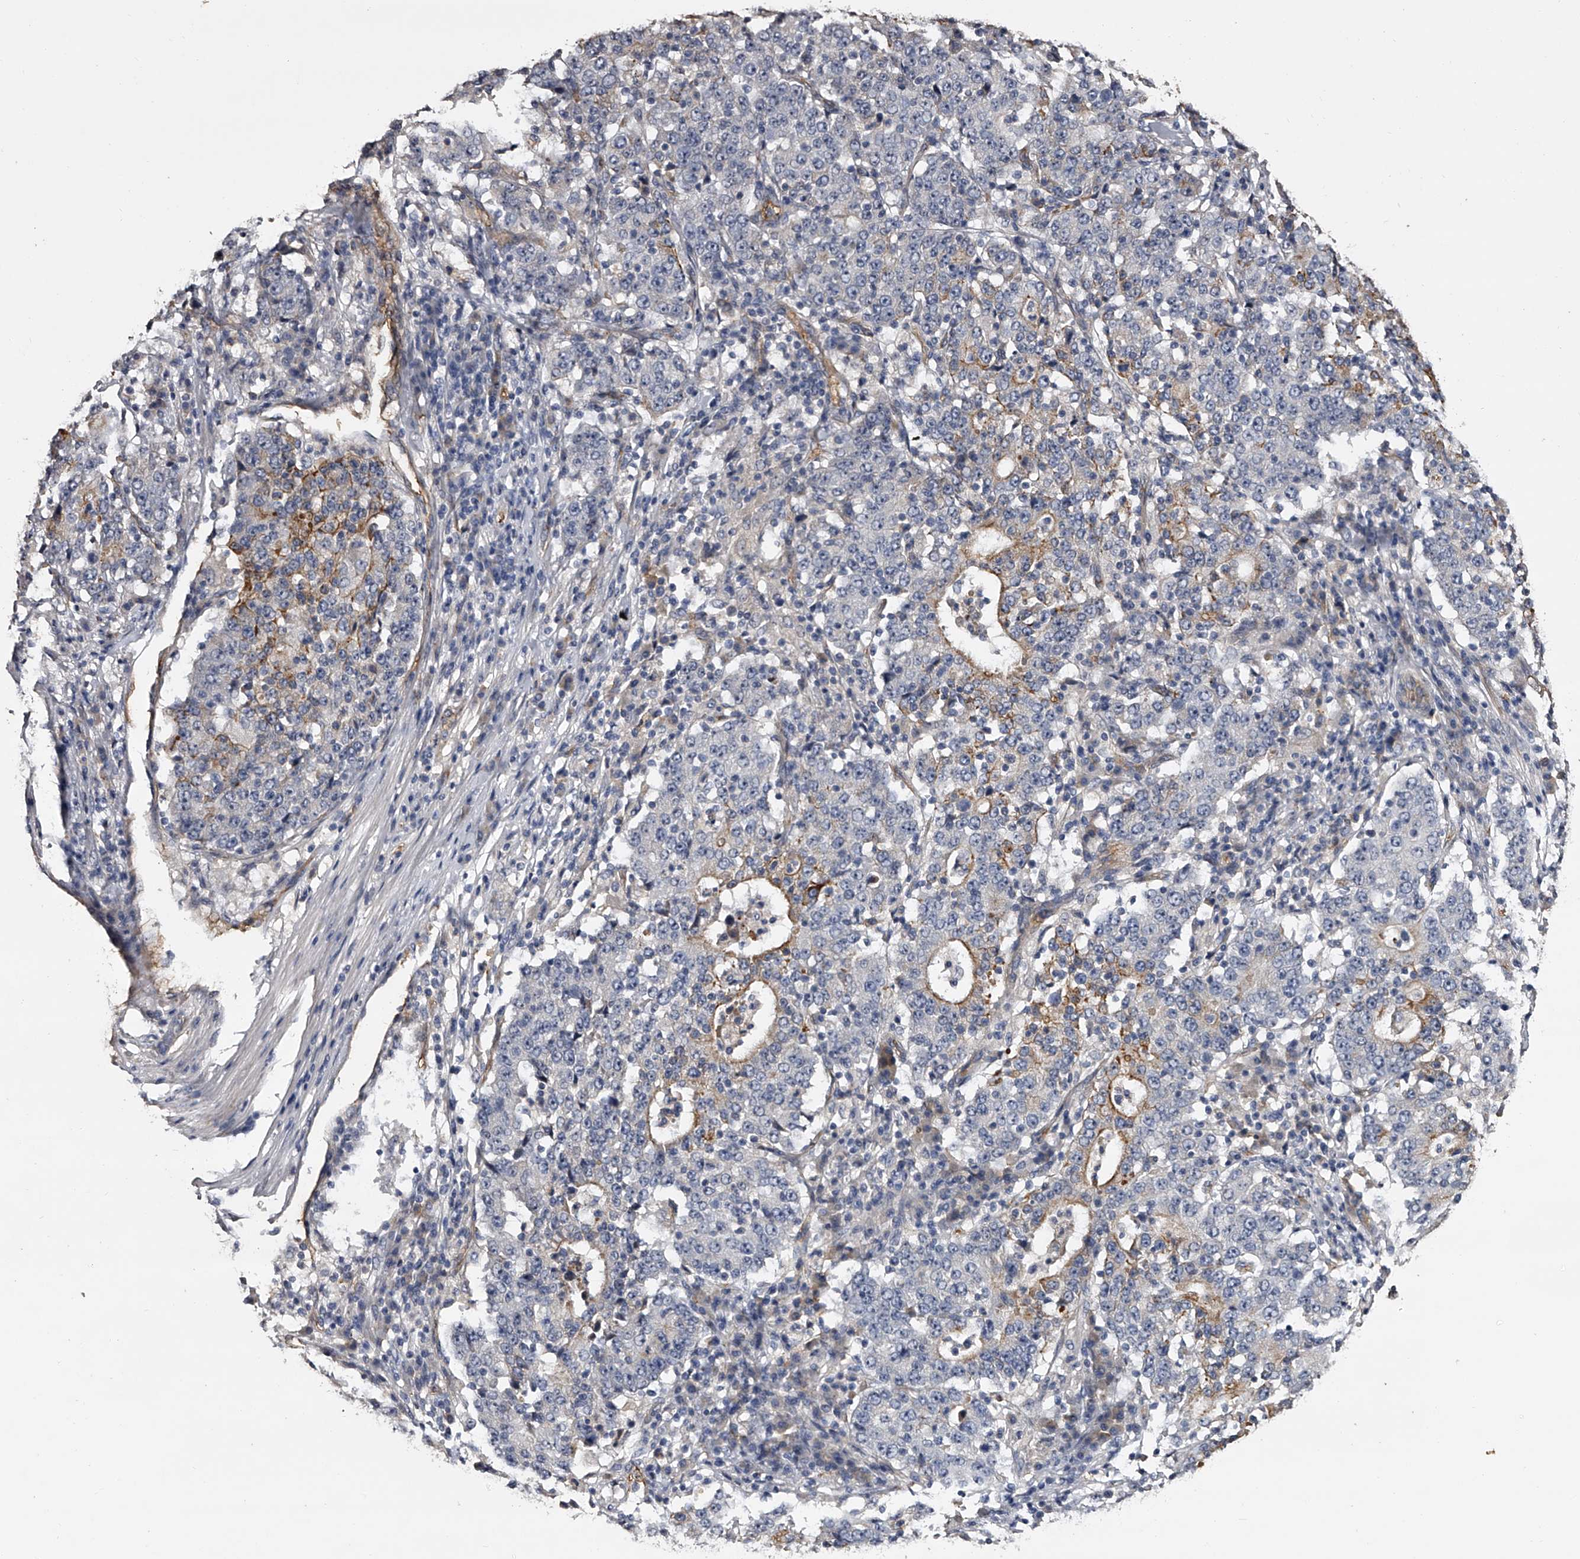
{"staining": {"intensity": "moderate", "quantity": "25%-75%", "location": "cytoplasmic/membranous"}, "tissue": "stomach cancer", "cell_type": "Tumor cells", "image_type": "cancer", "snomed": [{"axis": "morphology", "description": "Adenocarcinoma, NOS"}, {"axis": "topography", "description": "Stomach"}], "caption": "Stomach cancer (adenocarcinoma) was stained to show a protein in brown. There is medium levels of moderate cytoplasmic/membranous positivity in about 25%-75% of tumor cells. Using DAB (brown) and hematoxylin (blue) stains, captured at high magnification using brightfield microscopy.", "gene": "MDN1", "patient": {"sex": "male", "age": 59}}